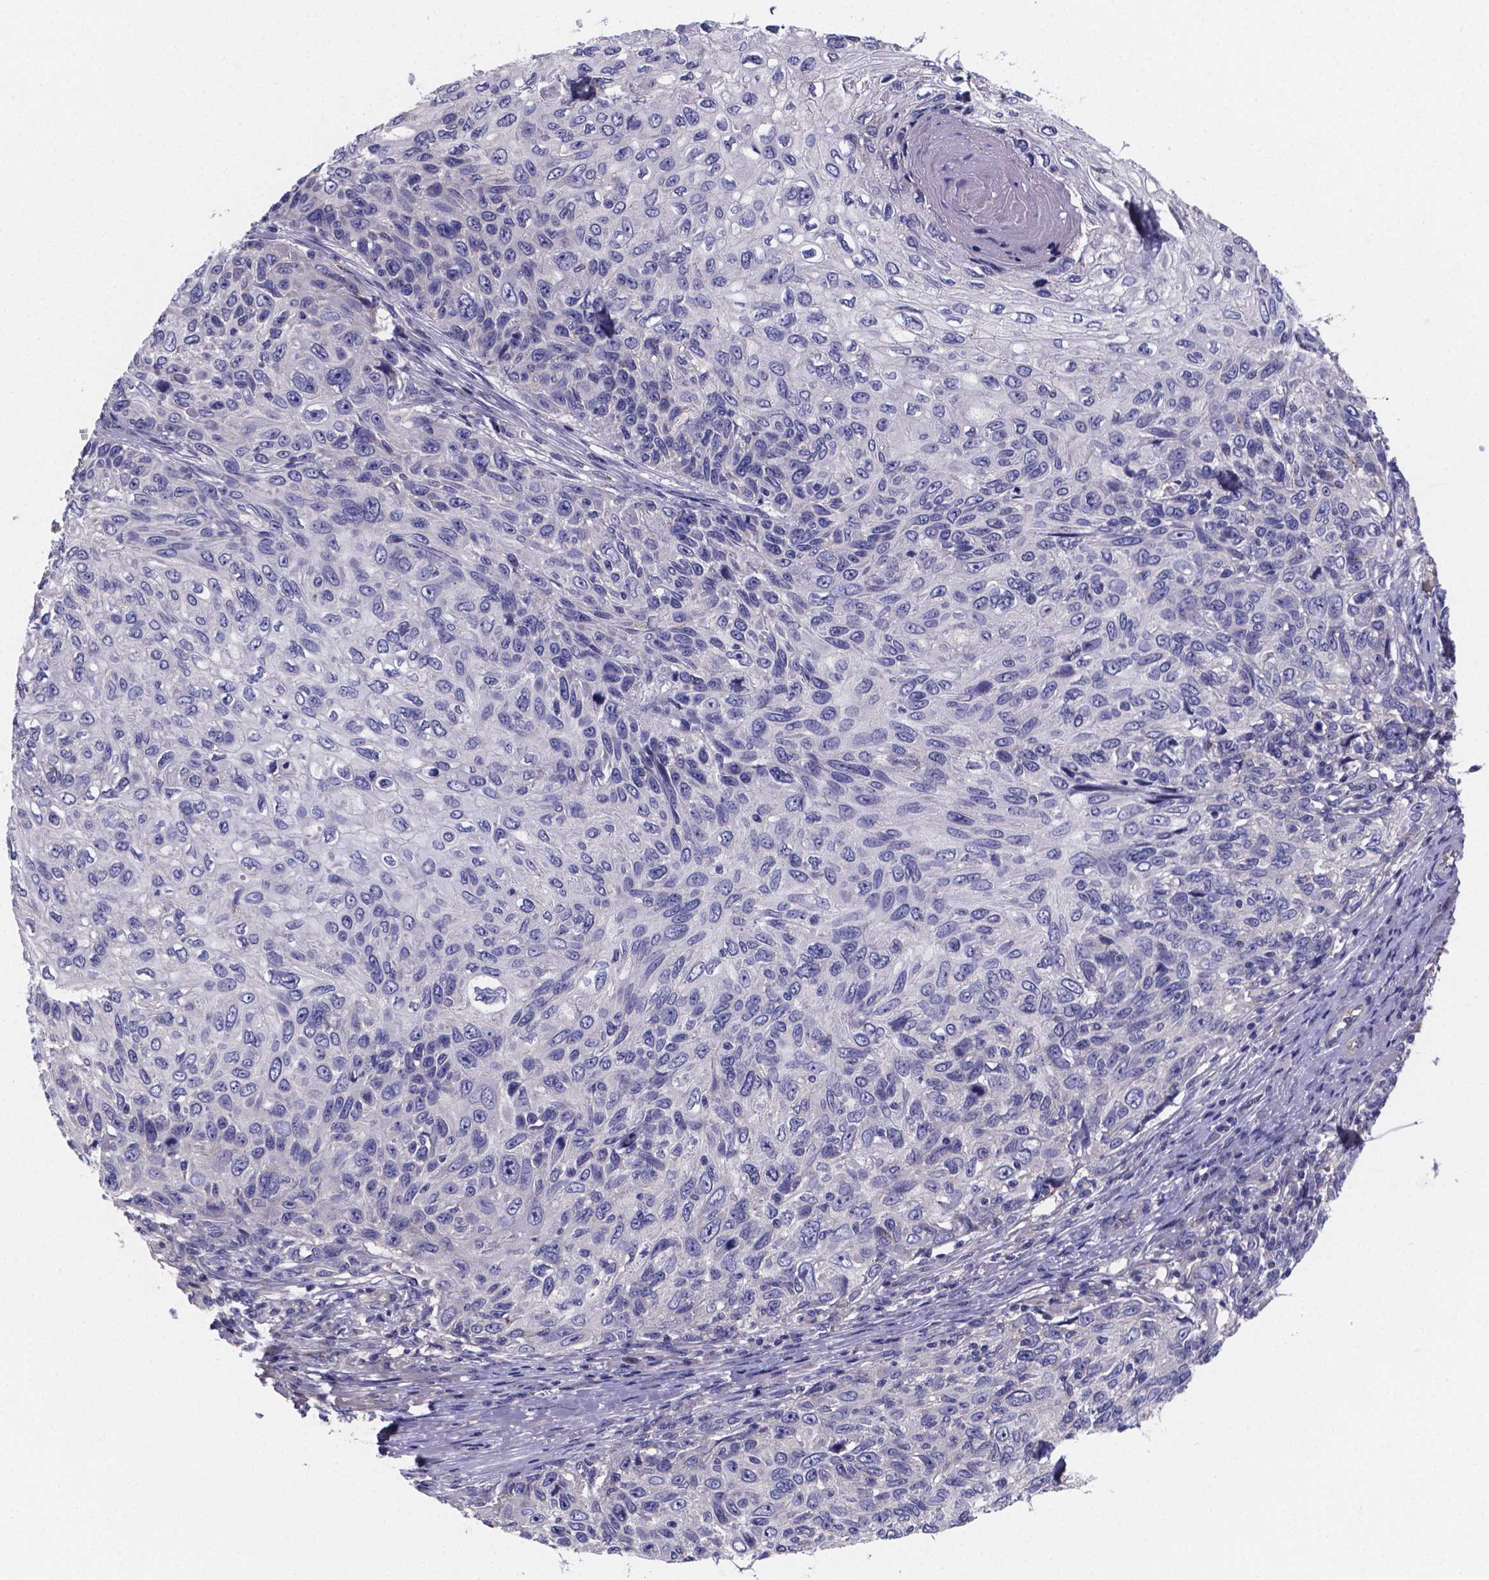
{"staining": {"intensity": "negative", "quantity": "none", "location": "none"}, "tissue": "skin cancer", "cell_type": "Tumor cells", "image_type": "cancer", "snomed": [{"axis": "morphology", "description": "Squamous cell carcinoma, NOS"}, {"axis": "topography", "description": "Skin"}], "caption": "There is no significant staining in tumor cells of skin cancer (squamous cell carcinoma).", "gene": "SFRP4", "patient": {"sex": "male", "age": 92}}